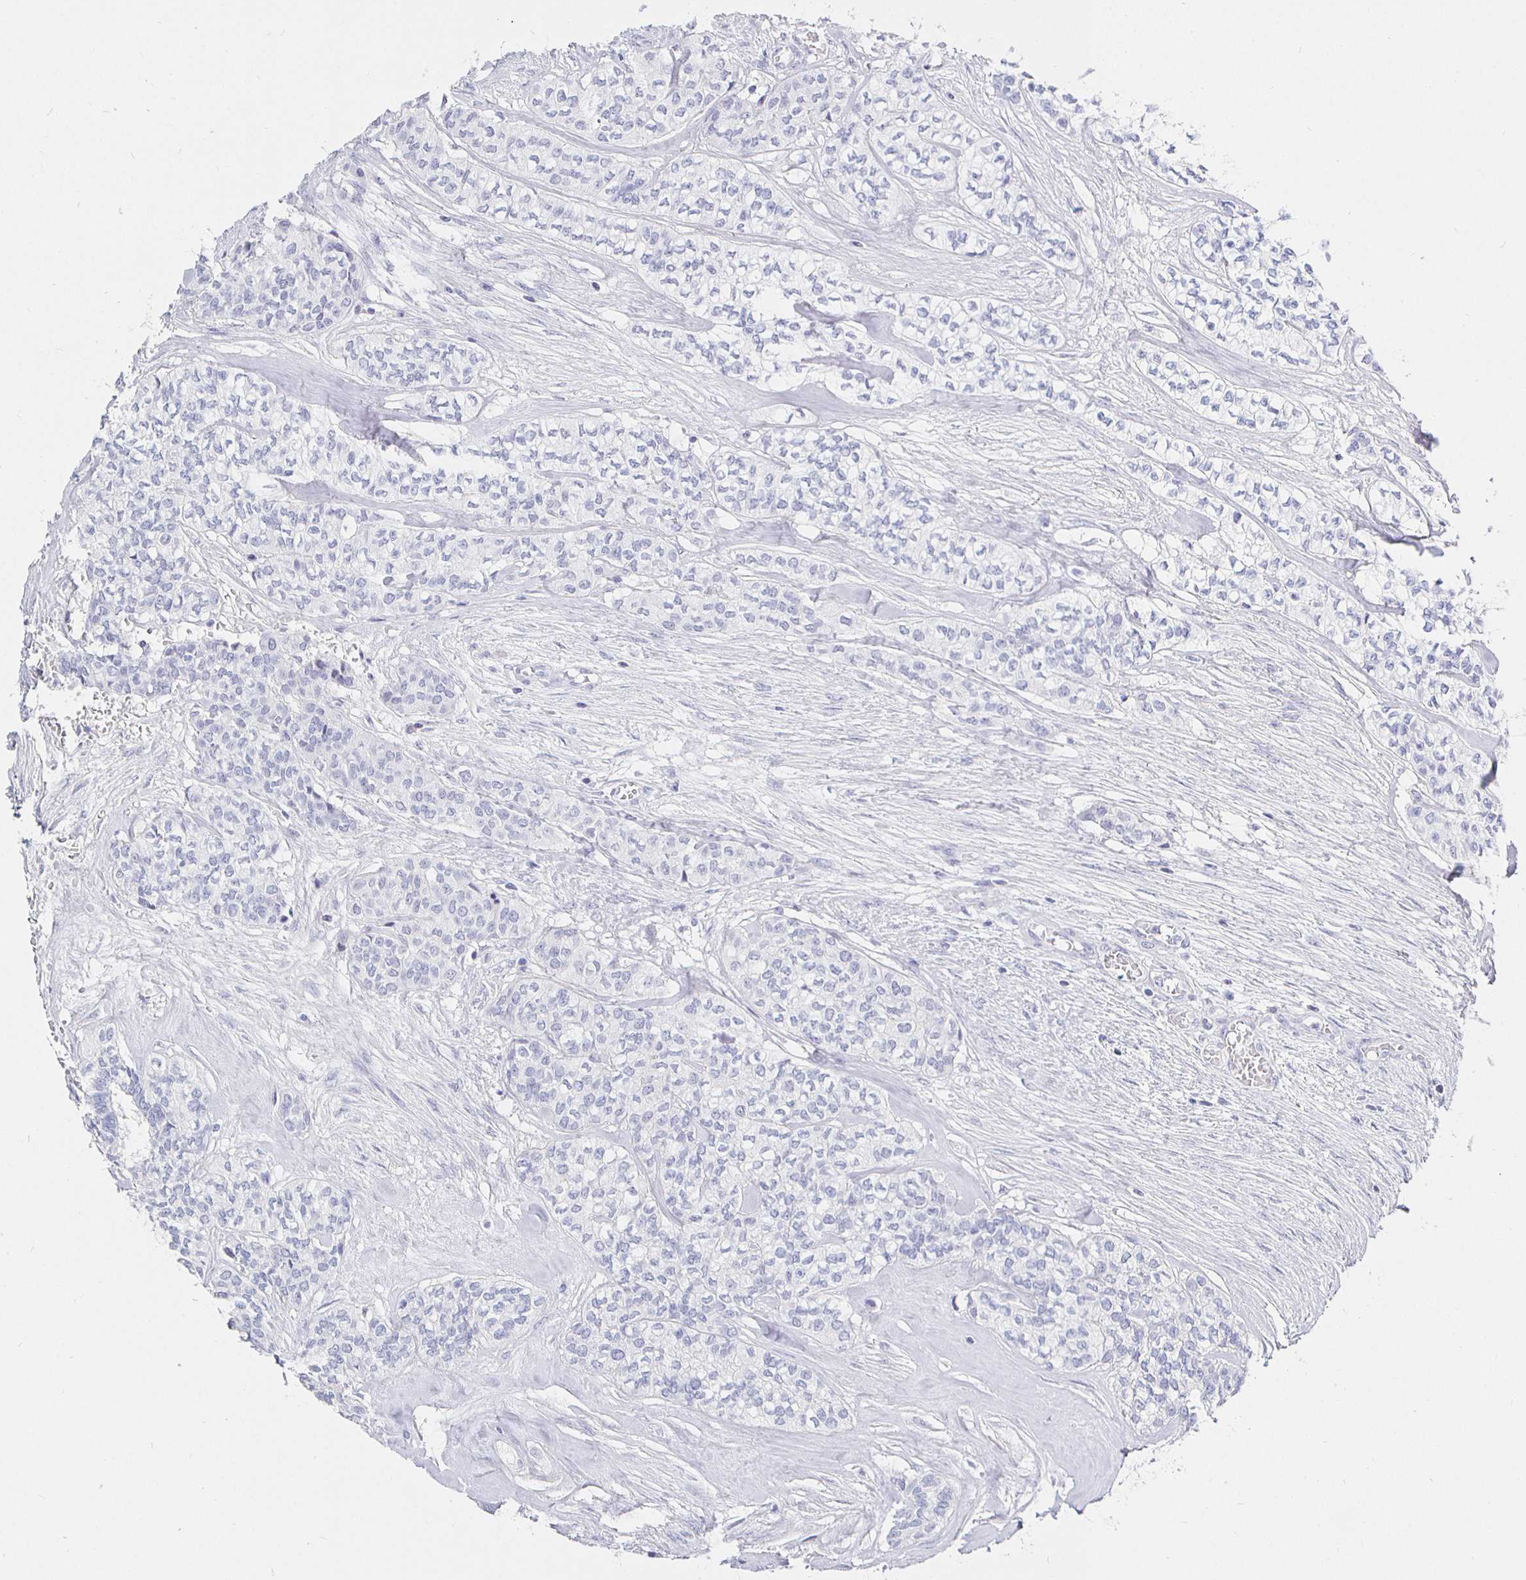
{"staining": {"intensity": "negative", "quantity": "none", "location": "none"}, "tissue": "head and neck cancer", "cell_type": "Tumor cells", "image_type": "cancer", "snomed": [{"axis": "morphology", "description": "Adenocarcinoma, NOS"}, {"axis": "topography", "description": "Head-Neck"}], "caption": "Immunohistochemistry image of adenocarcinoma (head and neck) stained for a protein (brown), which displays no positivity in tumor cells.", "gene": "CR2", "patient": {"sex": "male", "age": 81}}